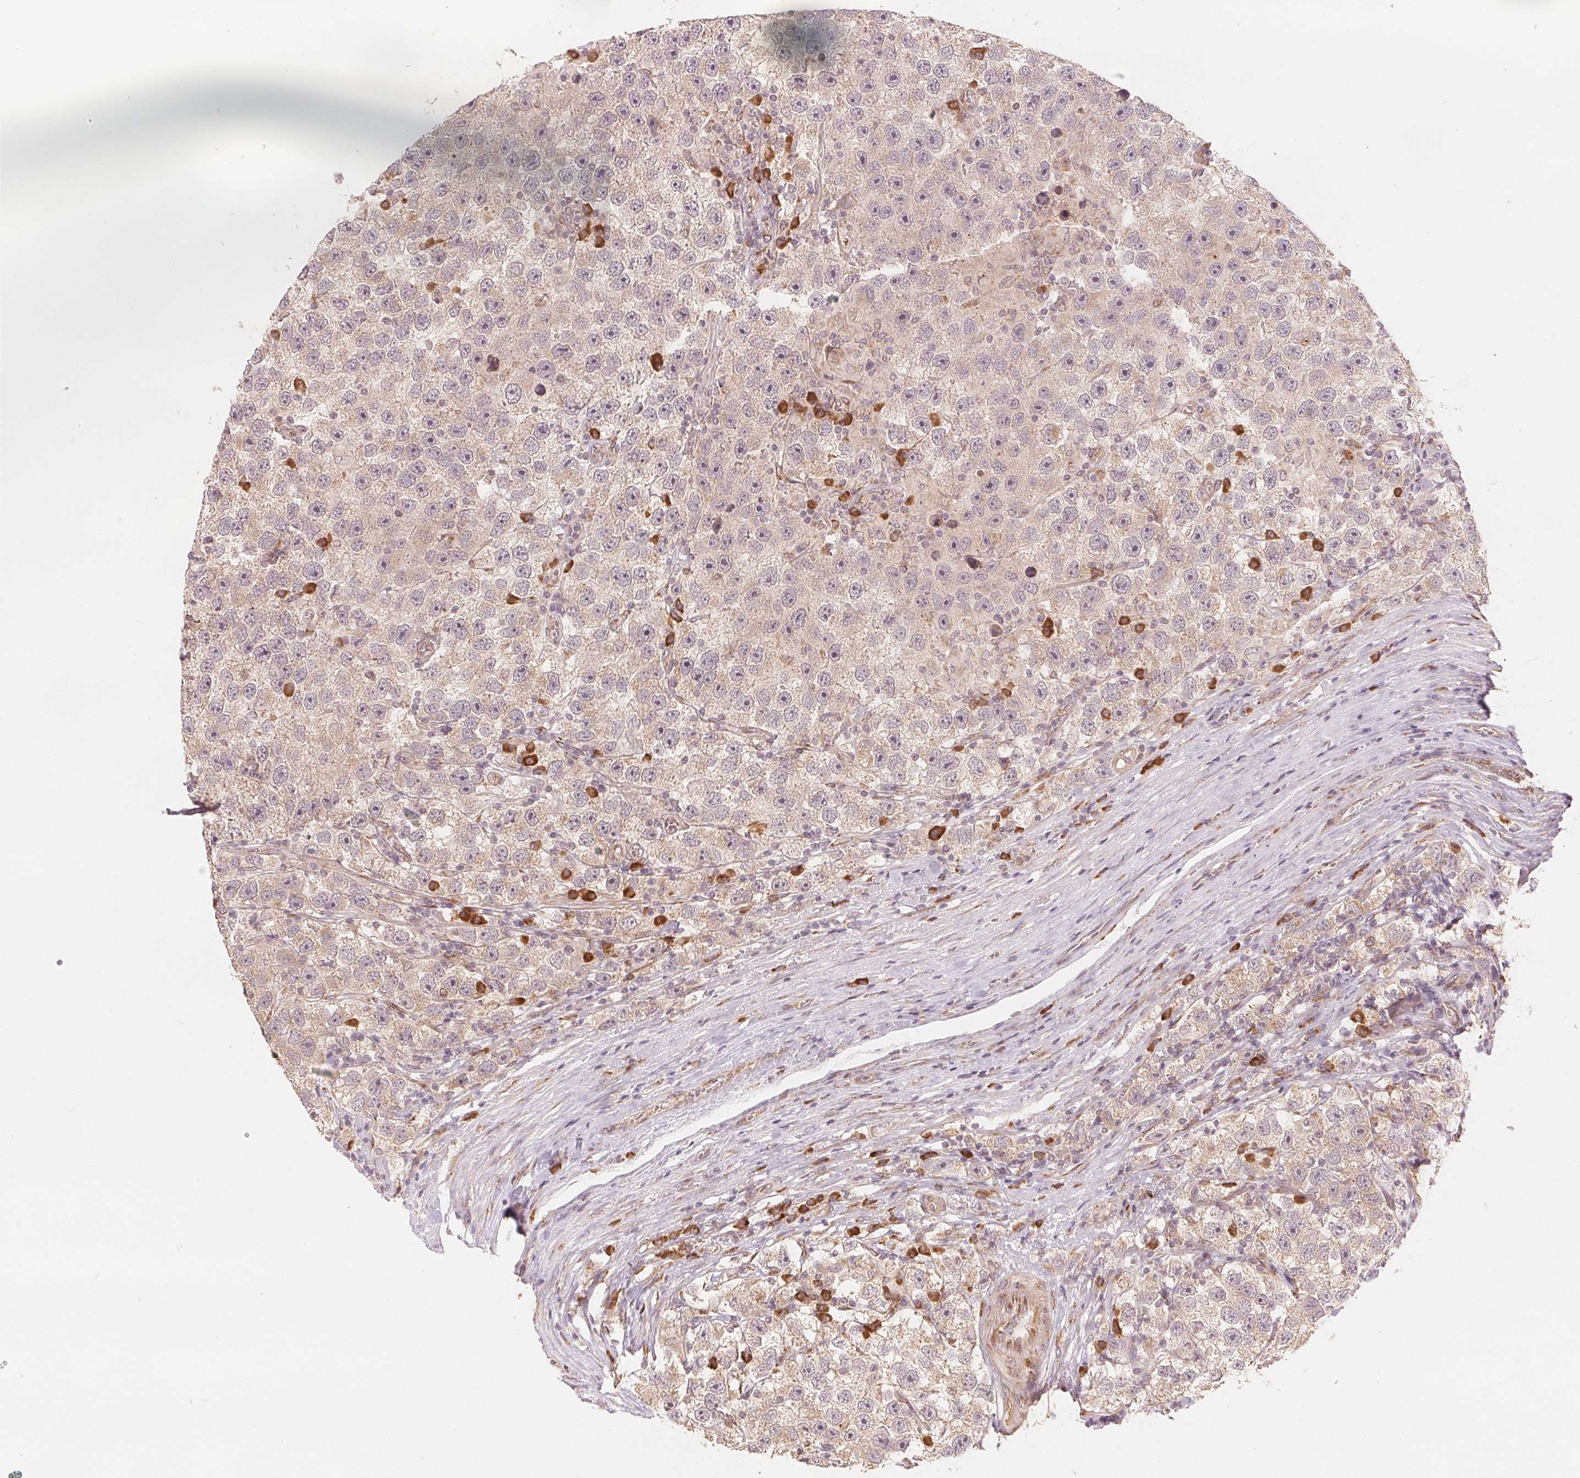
{"staining": {"intensity": "weak", "quantity": ">75%", "location": "cytoplasmic/membranous"}, "tissue": "testis cancer", "cell_type": "Tumor cells", "image_type": "cancer", "snomed": [{"axis": "morphology", "description": "Seminoma, NOS"}, {"axis": "topography", "description": "Testis"}], "caption": "IHC (DAB (3,3'-diaminobenzidine)) staining of human testis cancer (seminoma) reveals weak cytoplasmic/membranous protein positivity in approximately >75% of tumor cells. (brown staining indicates protein expression, while blue staining denotes nuclei).", "gene": "SLC20A1", "patient": {"sex": "male", "age": 26}}